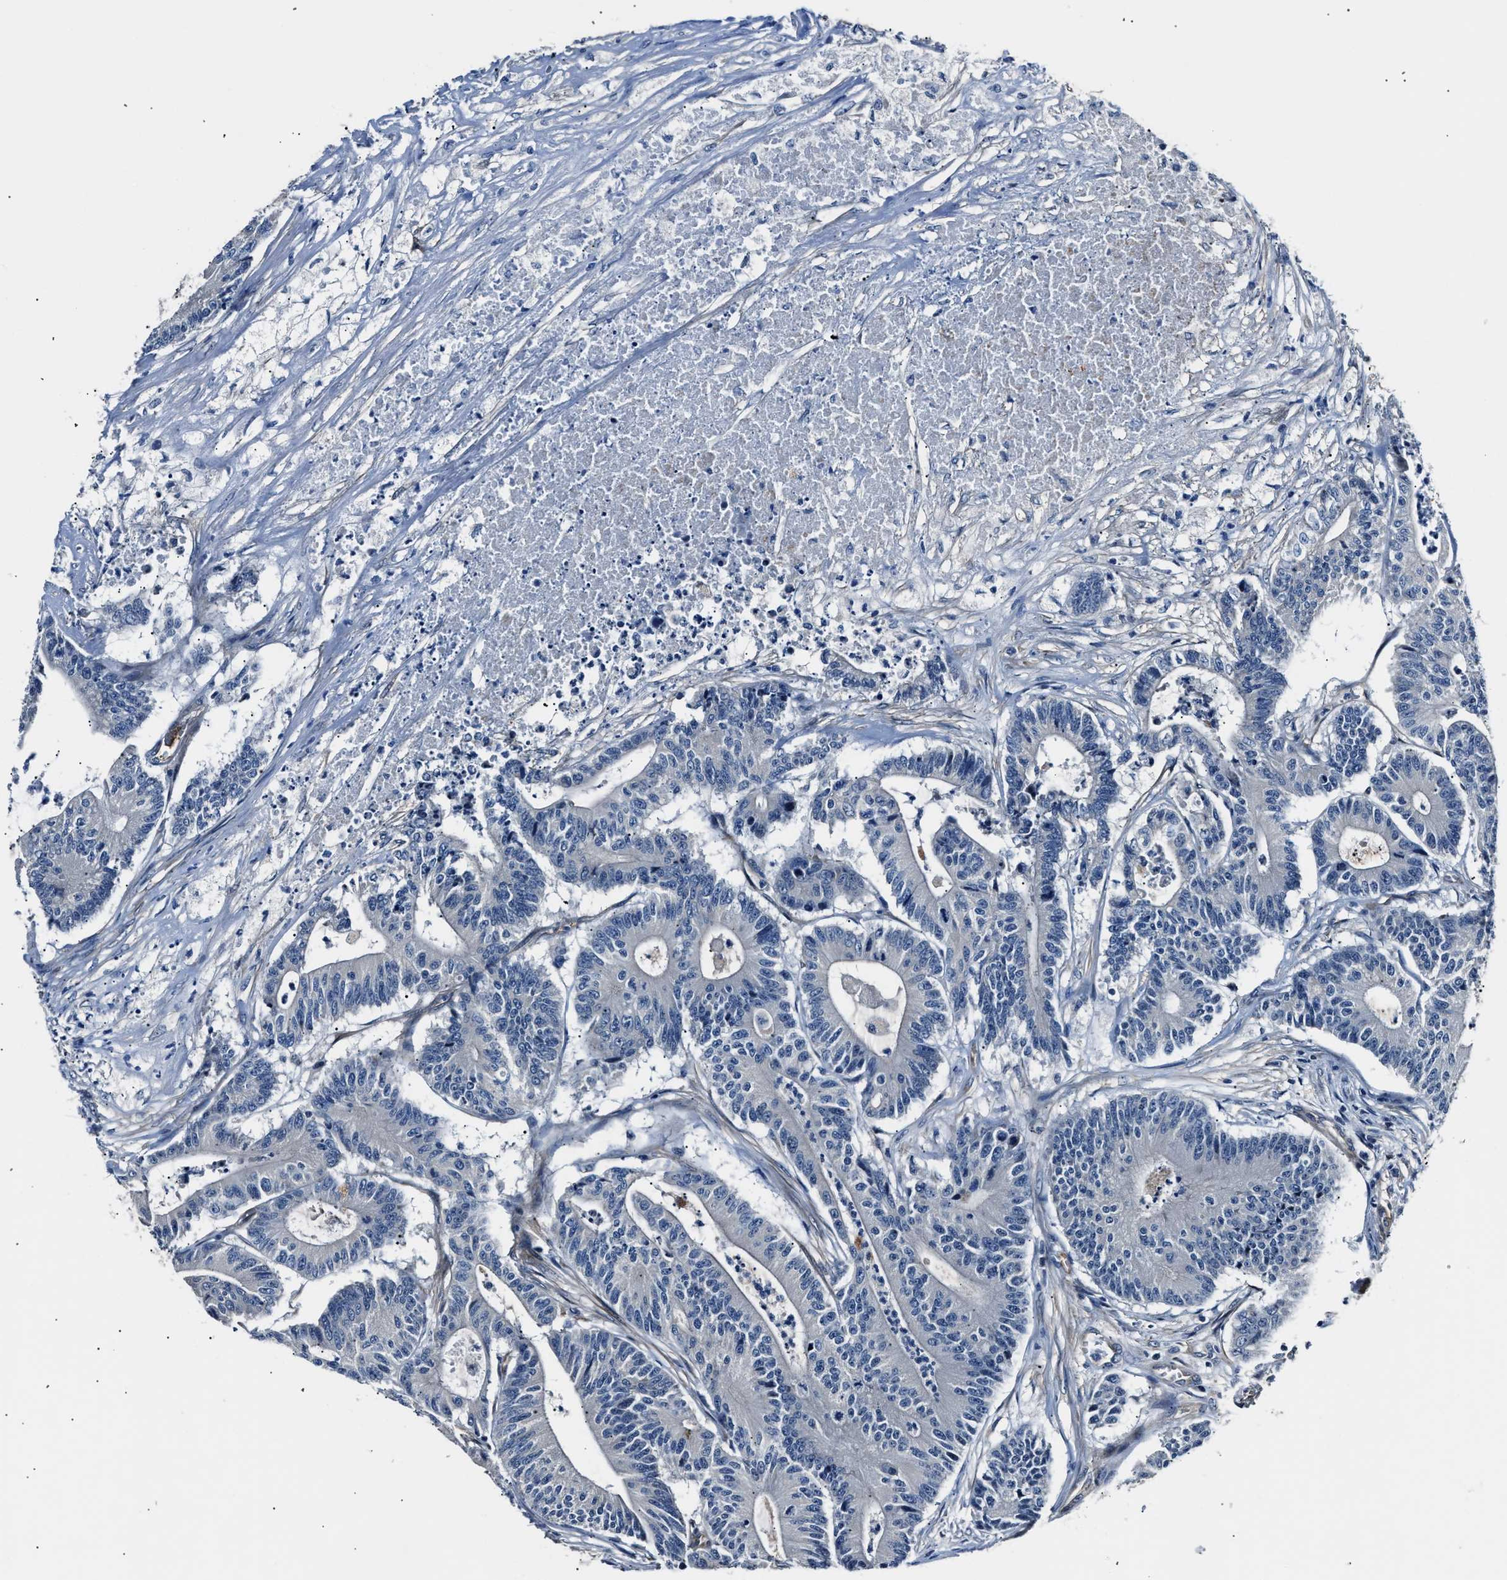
{"staining": {"intensity": "negative", "quantity": "none", "location": "none"}, "tissue": "colorectal cancer", "cell_type": "Tumor cells", "image_type": "cancer", "snomed": [{"axis": "morphology", "description": "Adenocarcinoma, NOS"}, {"axis": "topography", "description": "Colon"}], "caption": "The micrograph exhibits no staining of tumor cells in colorectal adenocarcinoma.", "gene": "MPDZ", "patient": {"sex": "female", "age": 84}}